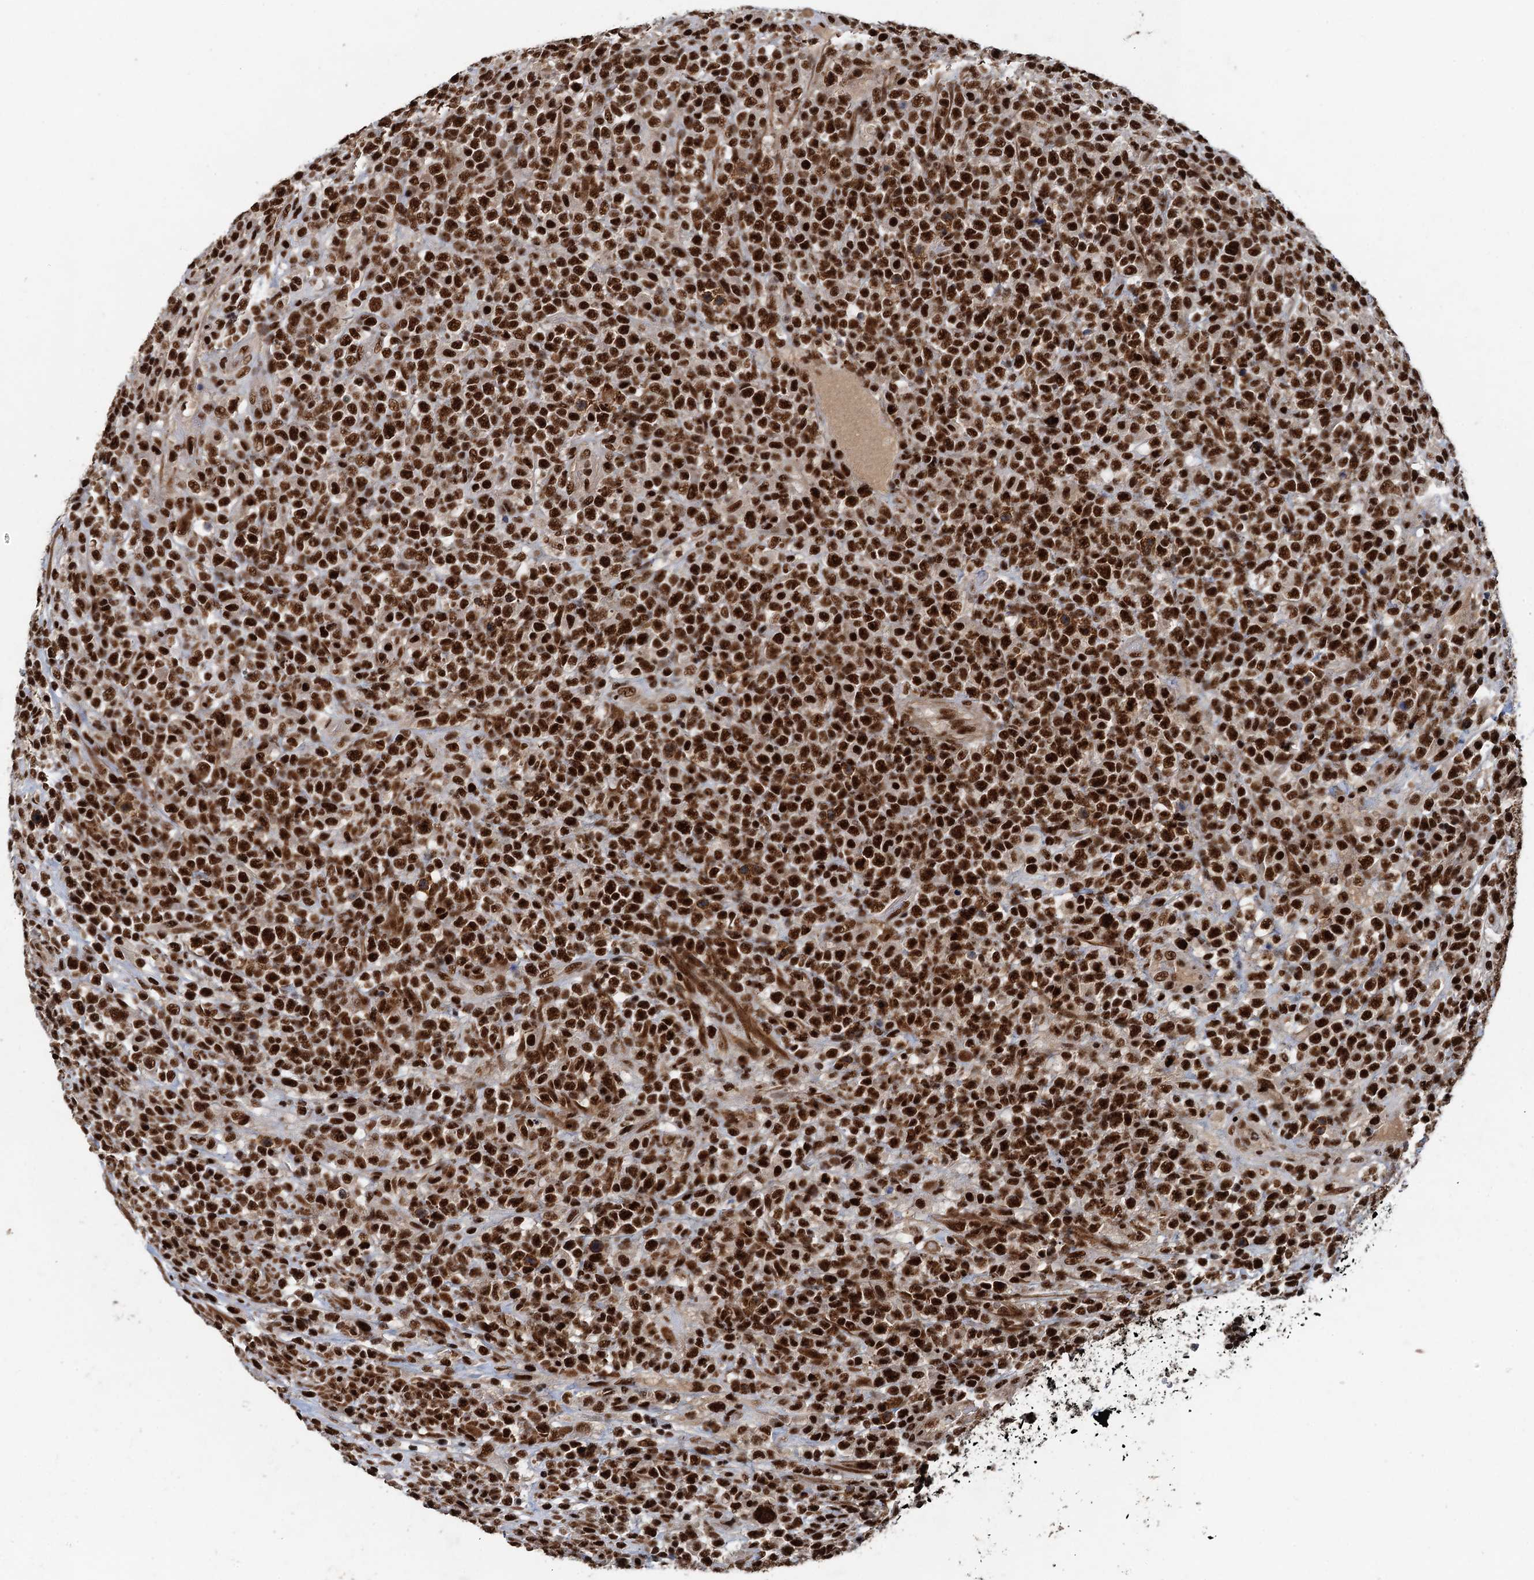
{"staining": {"intensity": "strong", "quantity": ">75%", "location": "nuclear"}, "tissue": "lymphoma", "cell_type": "Tumor cells", "image_type": "cancer", "snomed": [{"axis": "morphology", "description": "Malignant lymphoma, non-Hodgkin's type, High grade"}, {"axis": "topography", "description": "Colon"}], "caption": "Protein expression analysis of high-grade malignant lymphoma, non-Hodgkin's type demonstrates strong nuclear expression in about >75% of tumor cells.", "gene": "ZC3H18", "patient": {"sex": "female", "age": 53}}